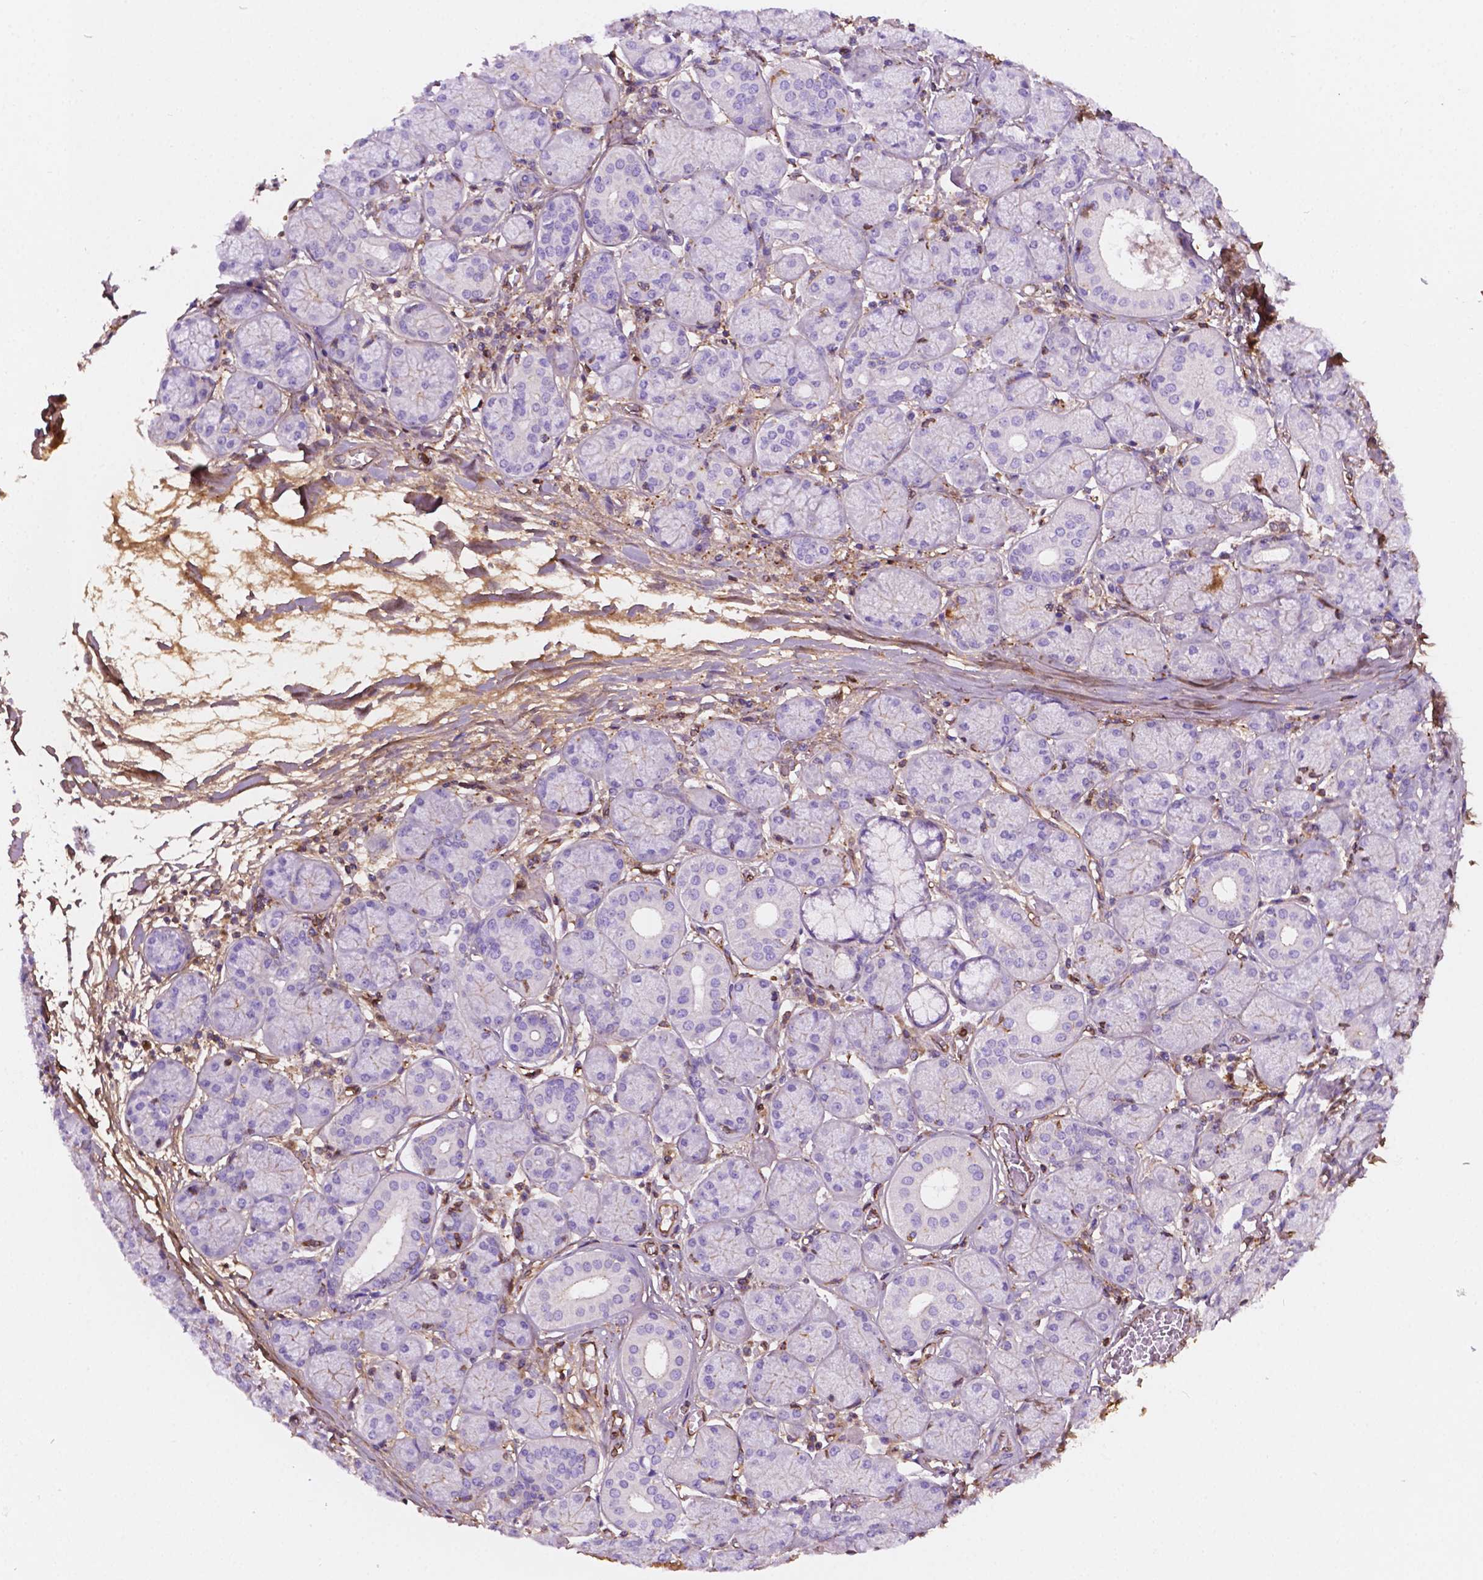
{"staining": {"intensity": "moderate", "quantity": "<25%", "location": "cytoplasmic/membranous"}, "tissue": "salivary gland", "cell_type": "Glandular cells", "image_type": "normal", "snomed": [{"axis": "morphology", "description": "Normal tissue, NOS"}, {"axis": "topography", "description": "Salivary gland"}, {"axis": "topography", "description": "Peripheral nerve tissue"}], "caption": "Protein analysis of benign salivary gland exhibits moderate cytoplasmic/membranous expression in about <25% of glandular cells.", "gene": "DCN", "patient": {"sex": "female", "age": 24}}